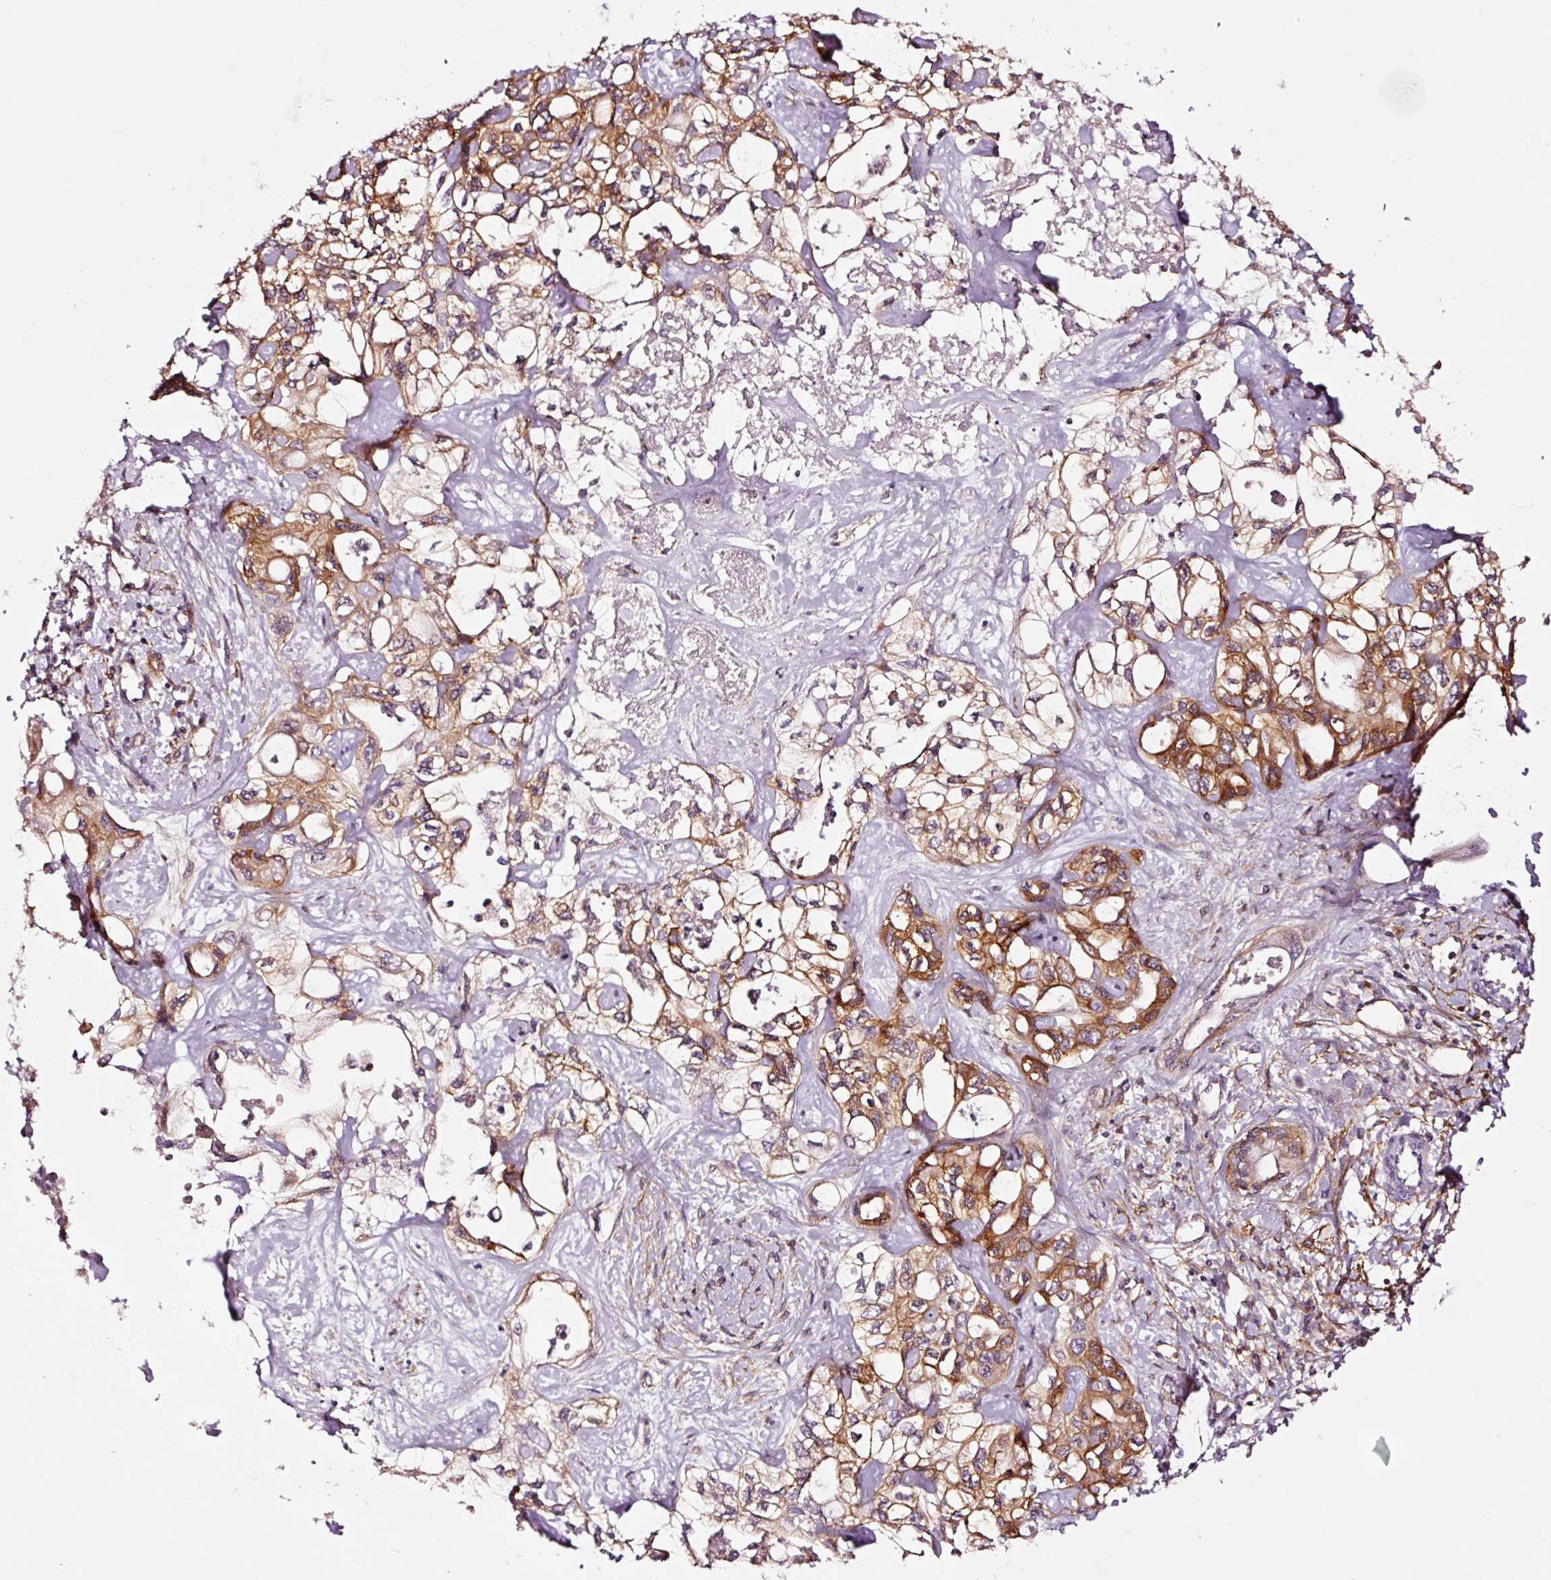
{"staining": {"intensity": "moderate", "quantity": "25%-75%", "location": "cytoplasmic/membranous"}, "tissue": "liver cancer", "cell_type": "Tumor cells", "image_type": "cancer", "snomed": [{"axis": "morphology", "description": "Cholangiocarcinoma"}, {"axis": "topography", "description": "Liver"}], "caption": "Liver cancer (cholangiocarcinoma) was stained to show a protein in brown. There is medium levels of moderate cytoplasmic/membranous staining in about 25%-75% of tumor cells.", "gene": "ADD3", "patient": {"sex": "female", "age": 64}}